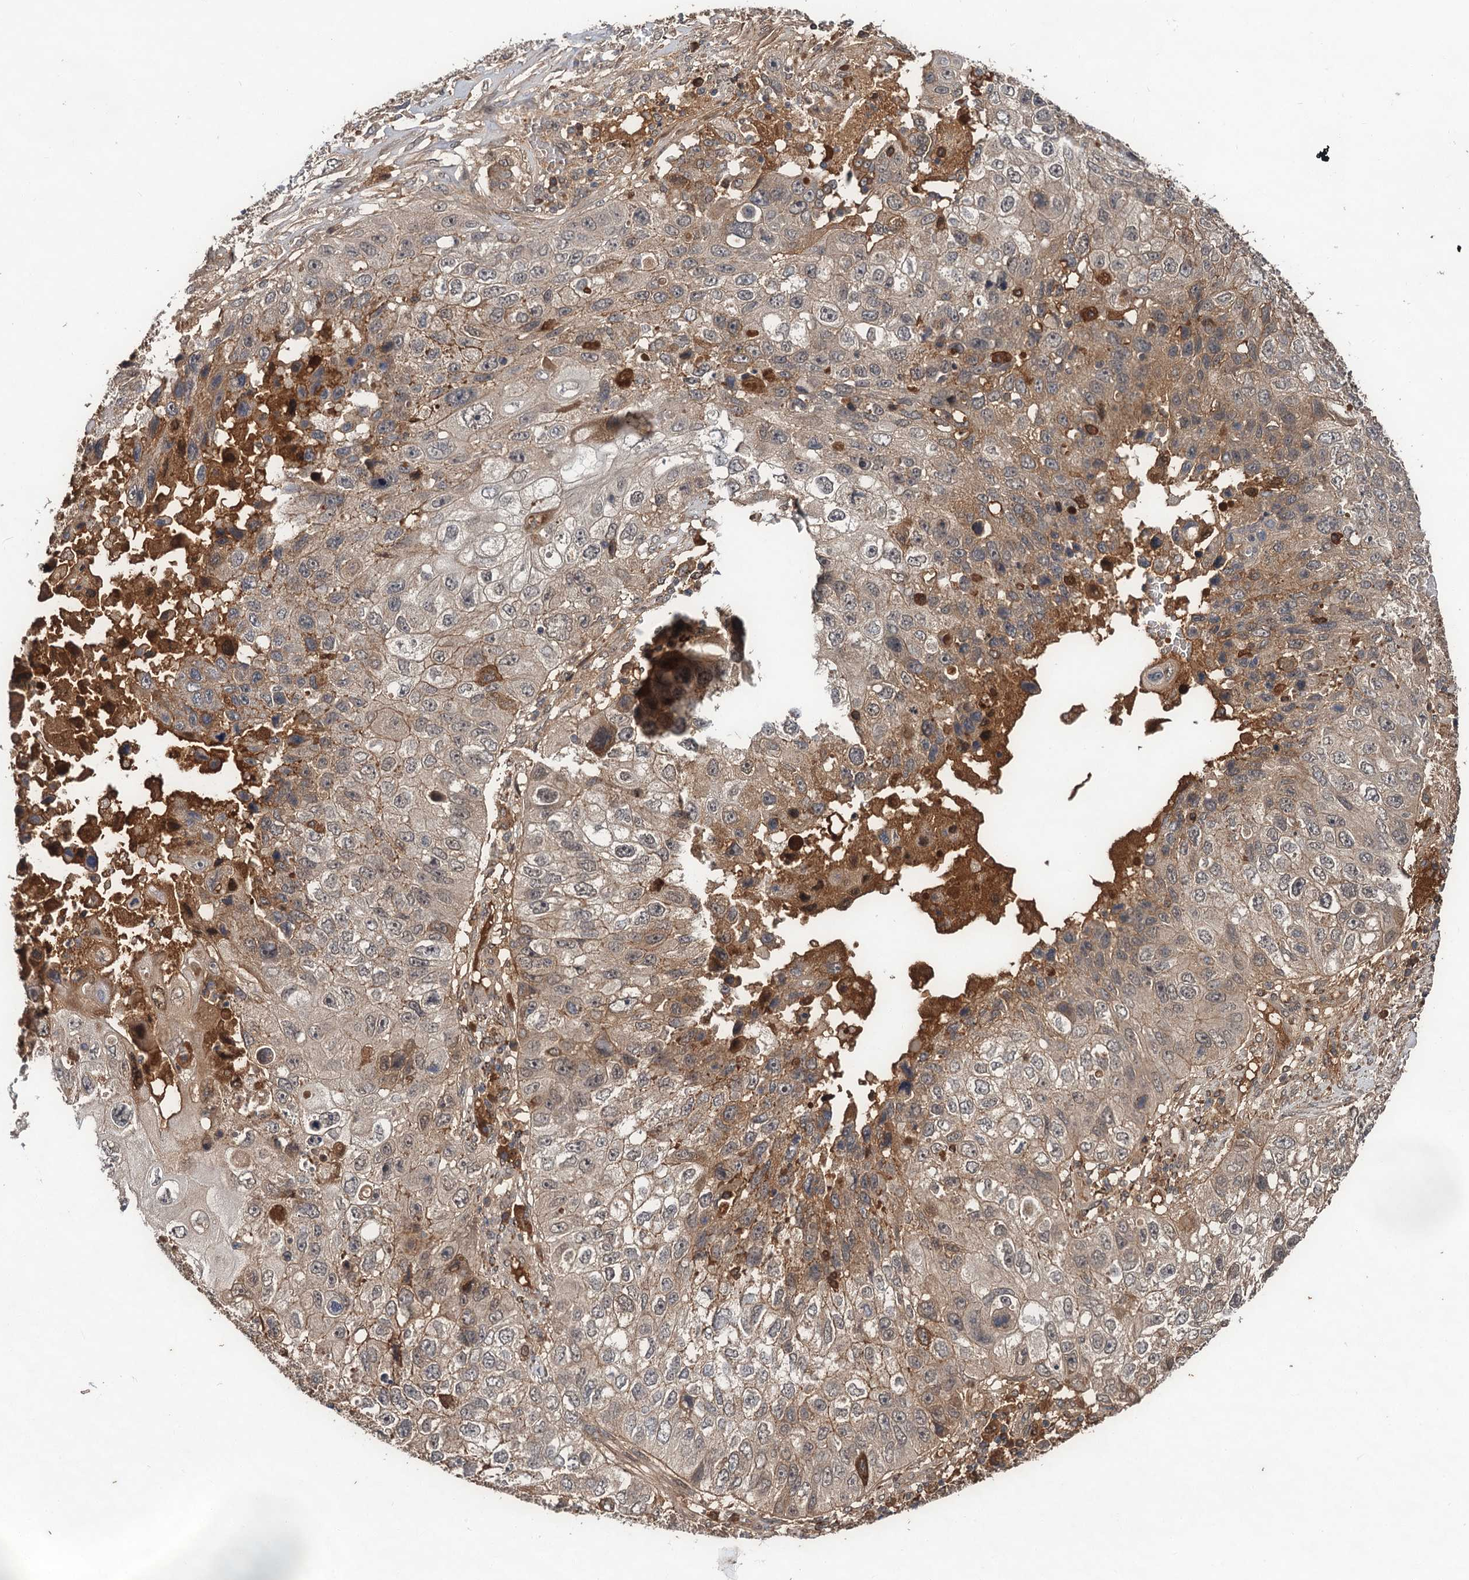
{"staining": {"intensity": "moderate", "quantity": "<25%", "location": "cytoplasmic/membranous"}, "tissue": "lung cancer", "cell_type": "Tumor cells", "image_type": "cancer", "snomed": [{"axis": "morphology", "description": "Squamous cell carcinoma, NOS"}, {"axis": "topography", "description": "Lung"}], "caption": "The photomicrograph exhibits a brown stain indicating the presence of a protein in the cytoplasmic/membranous of tumor cells in squamous cell carcinoma (lung). (DAB IHC with brightfield microscopy, high magnification).", "gene": "MBD6", "patient": {"sex": "male", "age": 61}}